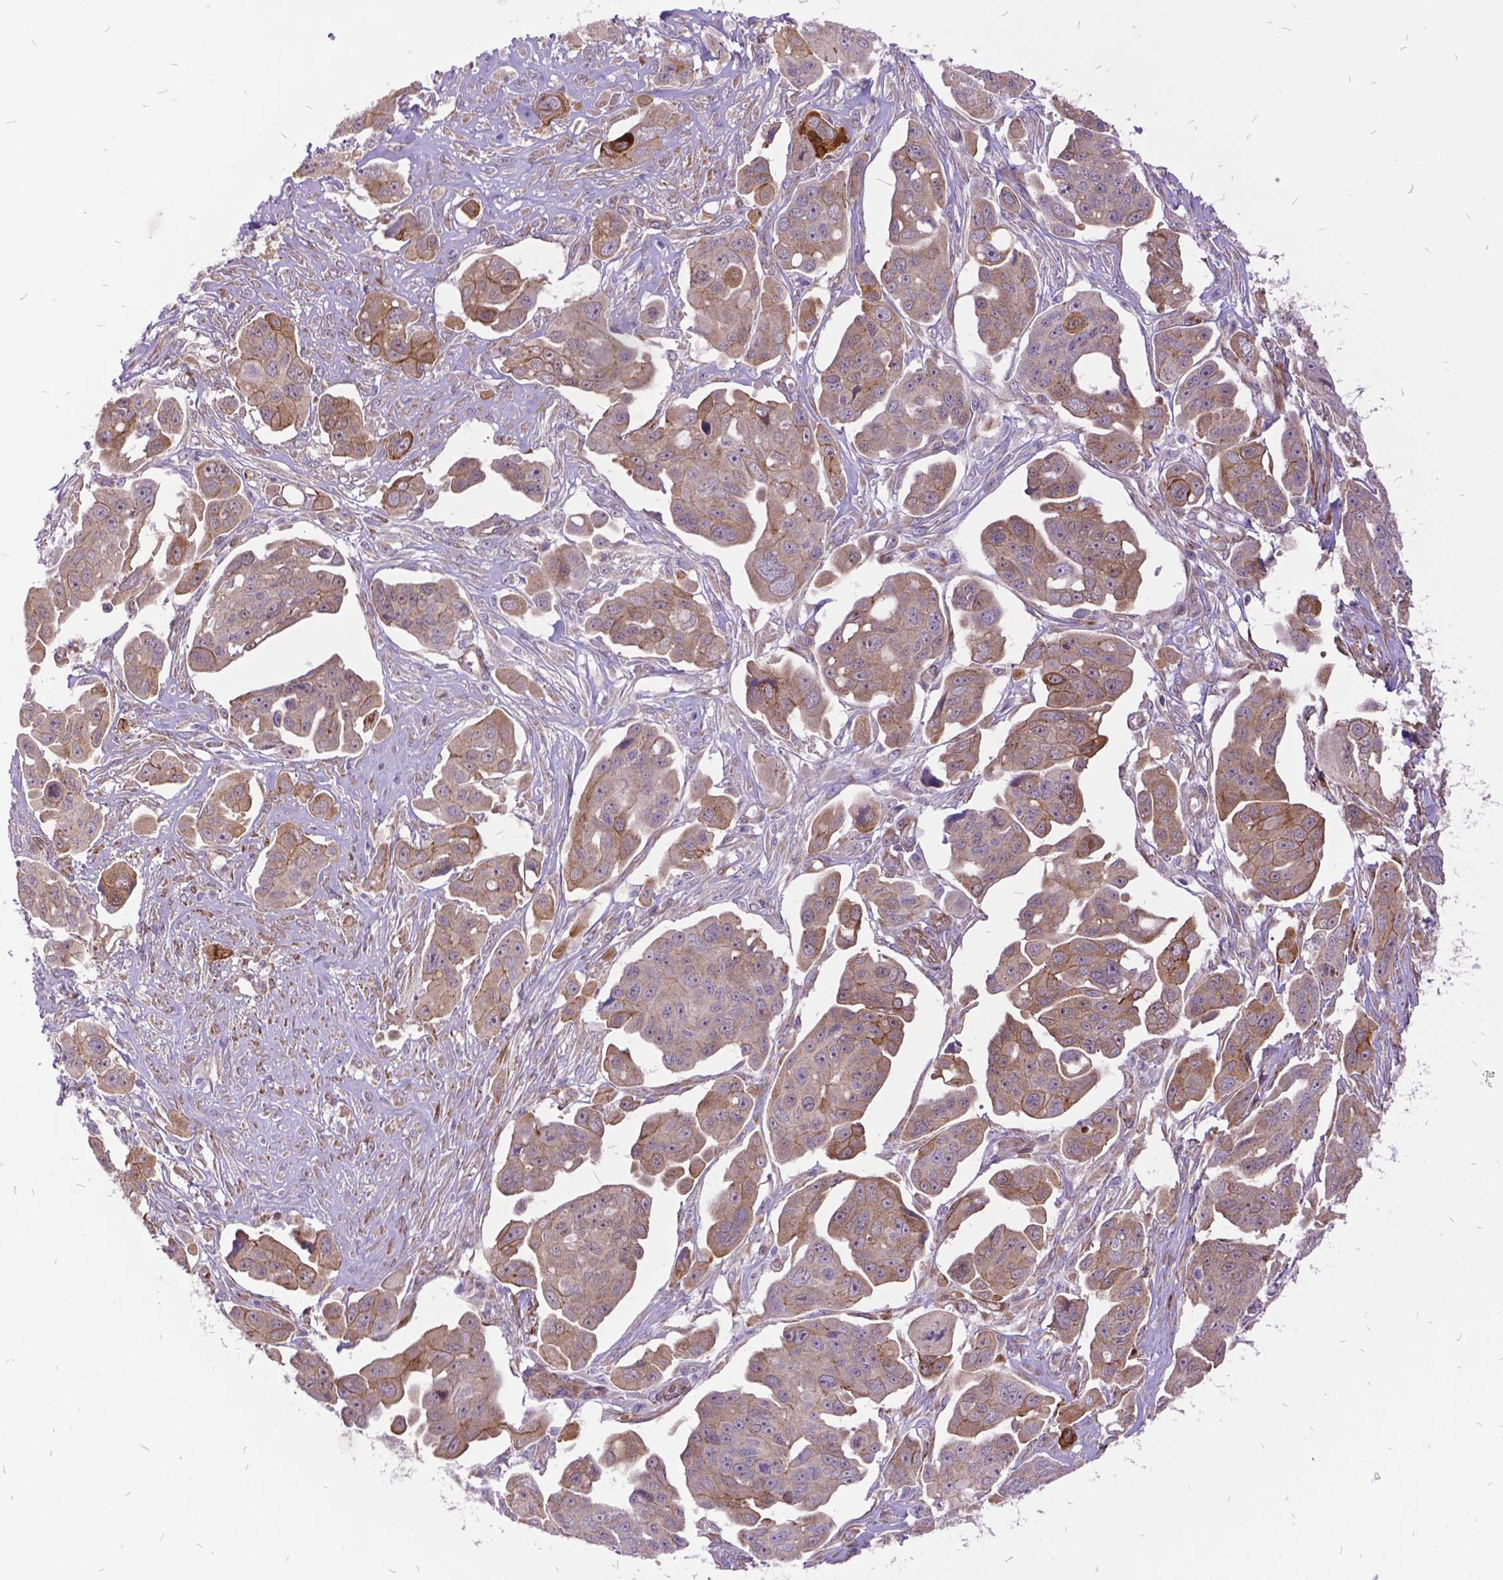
{"staining": {"intensity": "weak", "quantity": ">75%", "location": "cytoplasmic/membranous"}, "tissue": "ovarian cancer", "cell_type": "Tumor cells", "image_type": "cancer", "snomed": [{"axis": "morphology", "description": "Carcinoma, endometroid"}, {"axis": "topography", "description": "Ovary"}], "caption": "Tumor cells reveal weak cytoplasmic/membranous staining in approximately >75% of cells in ovarian cancer (endometroid carcinoma). The staining was performed using DAB (3,3'-diaminobenzidine), with brown indicating positive protein expression. Nuclei are stained blue with hematoxylin.", "gene": "GRB7", "patient": {"sex": "female", "age": 70}}